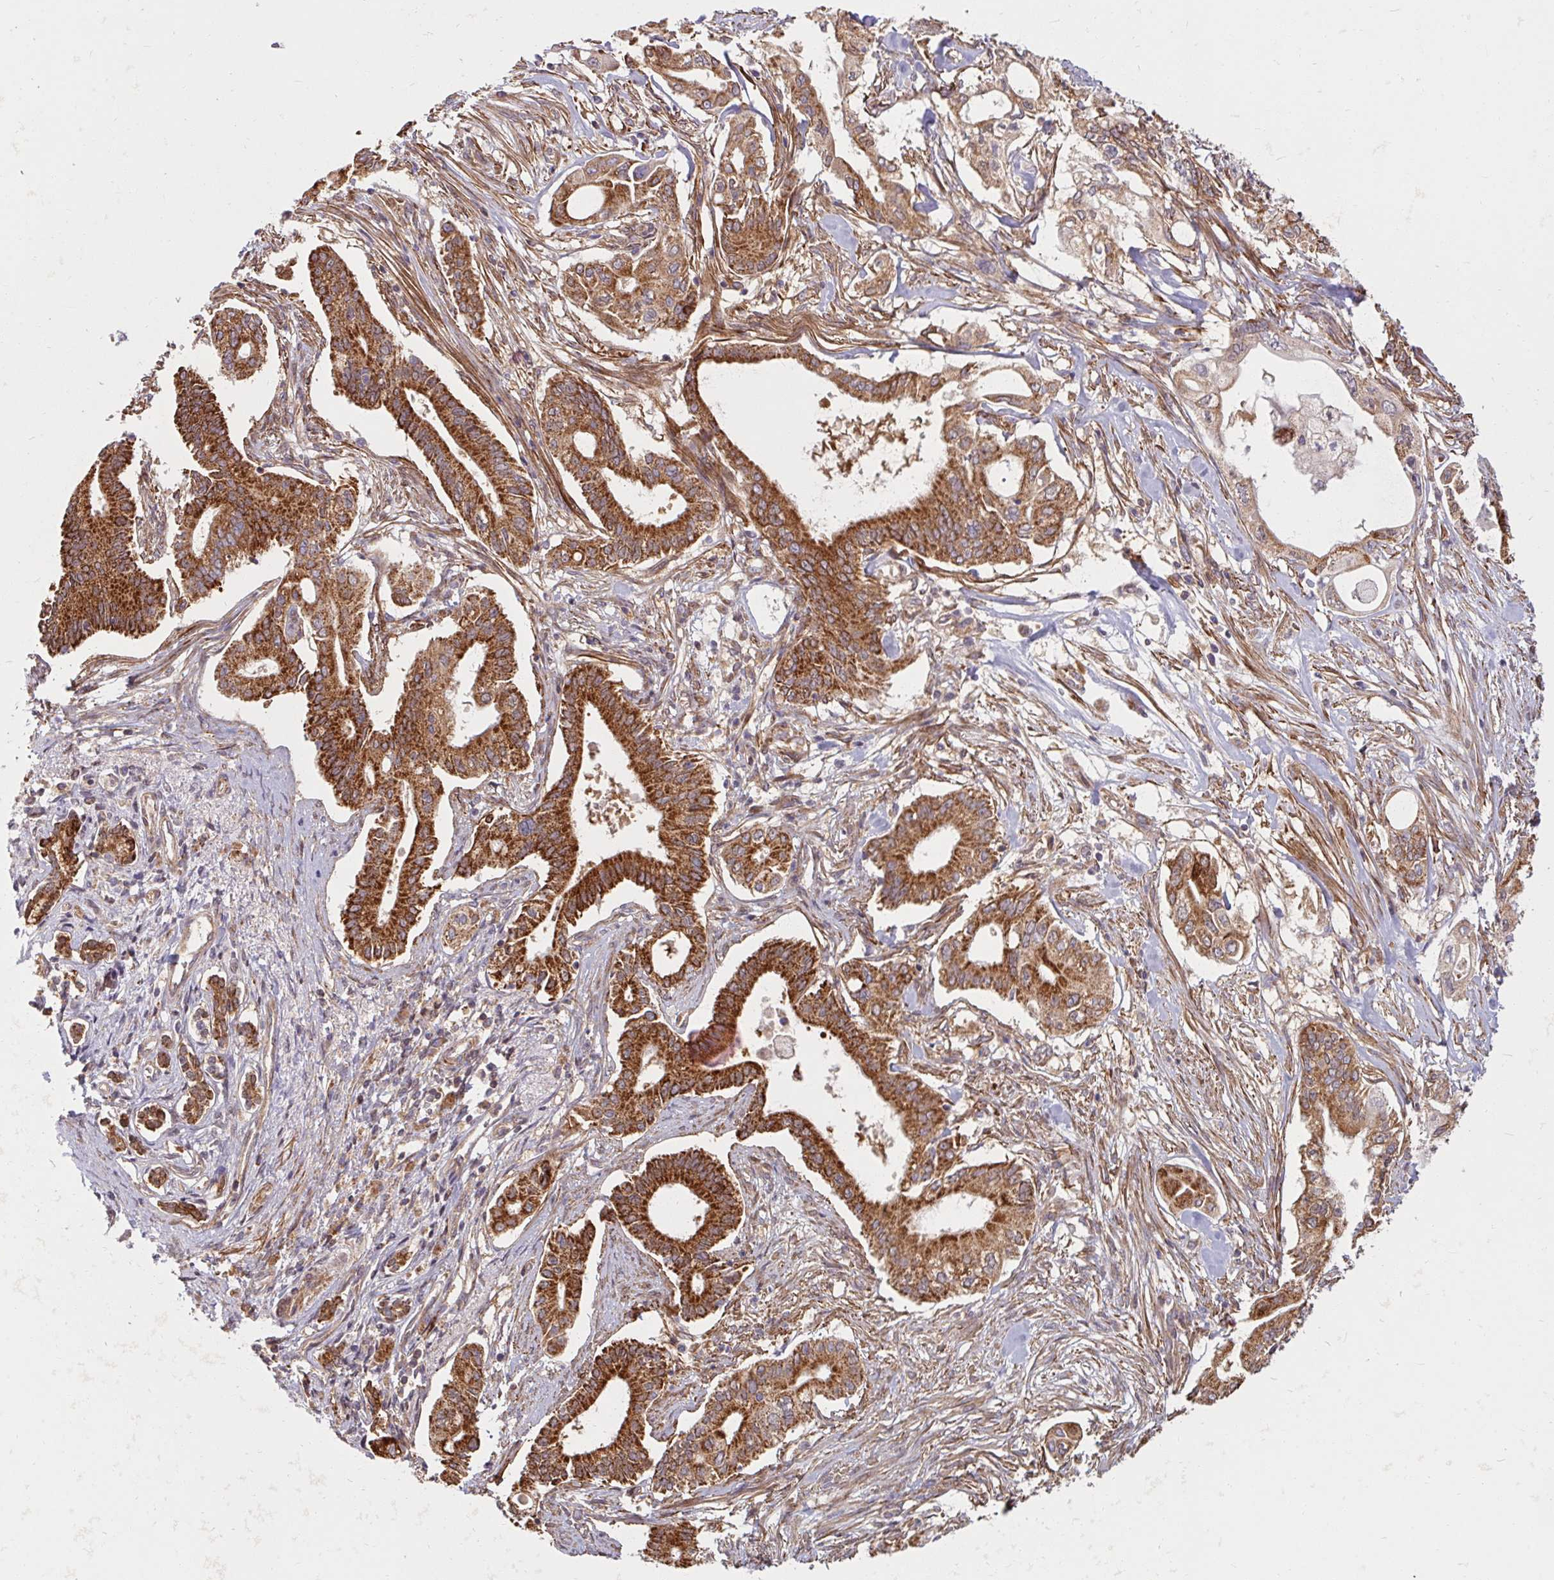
{"staining": {"intensity": "strong", "quantity": ">75%", "location": "cytoplasmic/membranous"}, "tissue": "pancreatic cancer", "cell_type": "Tumor cells", "image_type": "cancer", "snomed": [{"axis": "morphology", "description": "Adenocarcinoma, NOS"}, {"axis": "topography", "description": "Pancreas"}], "caption": "Tumor cells demonstrate high levels of strong cytoplasmic/membranous positivity in approximately >75% of cells in human pancreatic cancer. (Stains: DAB (3,3'-diaminobenzidine) in brown, nuclei in blue, Microscopy: brightfield microscopy at high magnification).", "gene": "BTF3", "patient": {"sex": "female", "age": 68}}